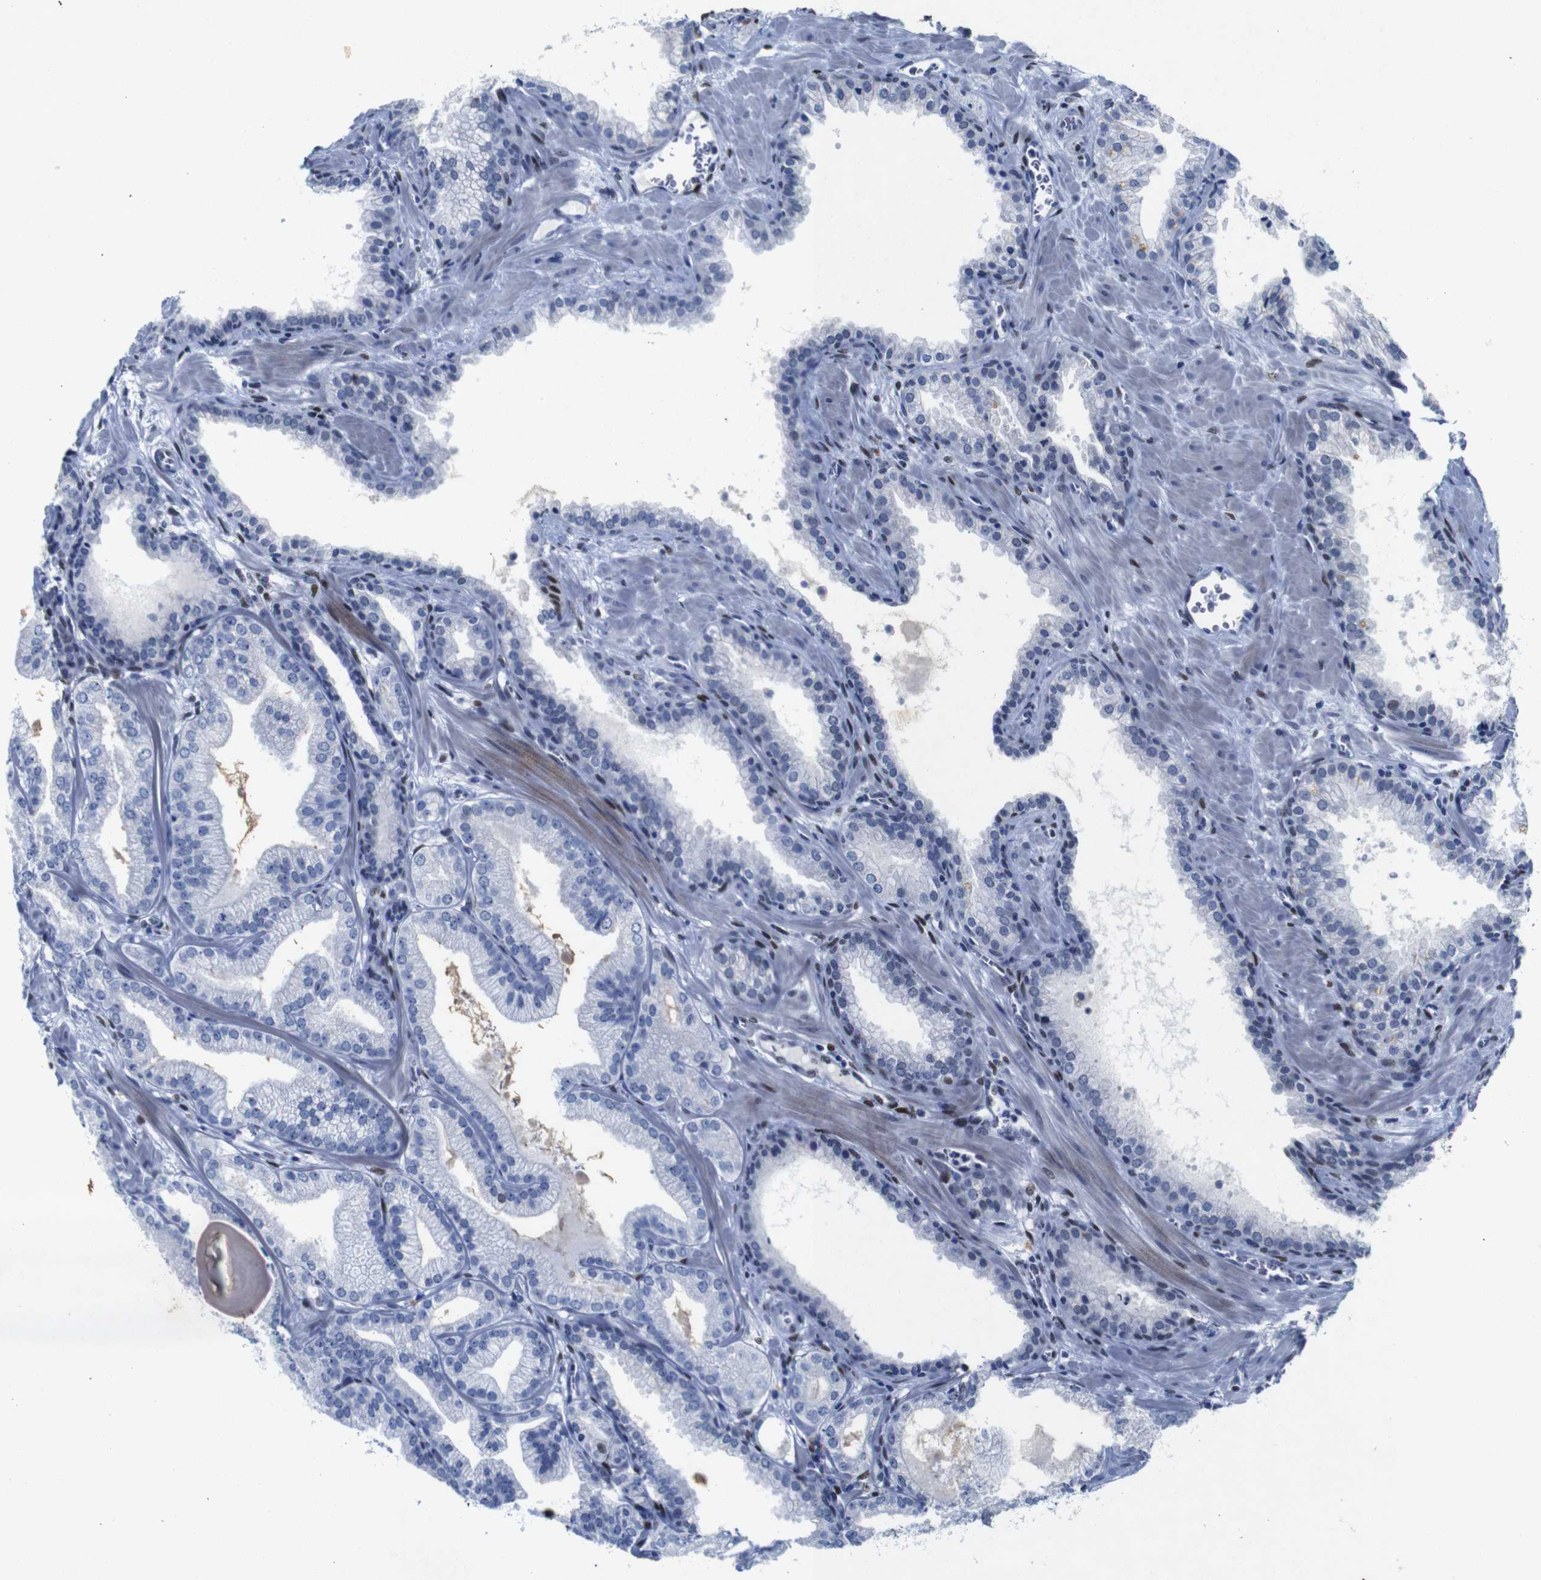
{"staining": {"intensity": "negative", "quantity": "none", "location": "none"}, "tissue": "prostate cancer", "cell_type": "Tumor cells", "image_type": "cancer", "snomed": [{"axis": "morphology", "description": "Adenocarcinoma, Low grade"}, {"axis": "topography", "description": "Prostate"}], "caption": "Prostate cancer stained for a protein using IHC displays no expression tumor cells.", "gene": "FOSL2", "patient": {"sex": "male", "age": 59}}